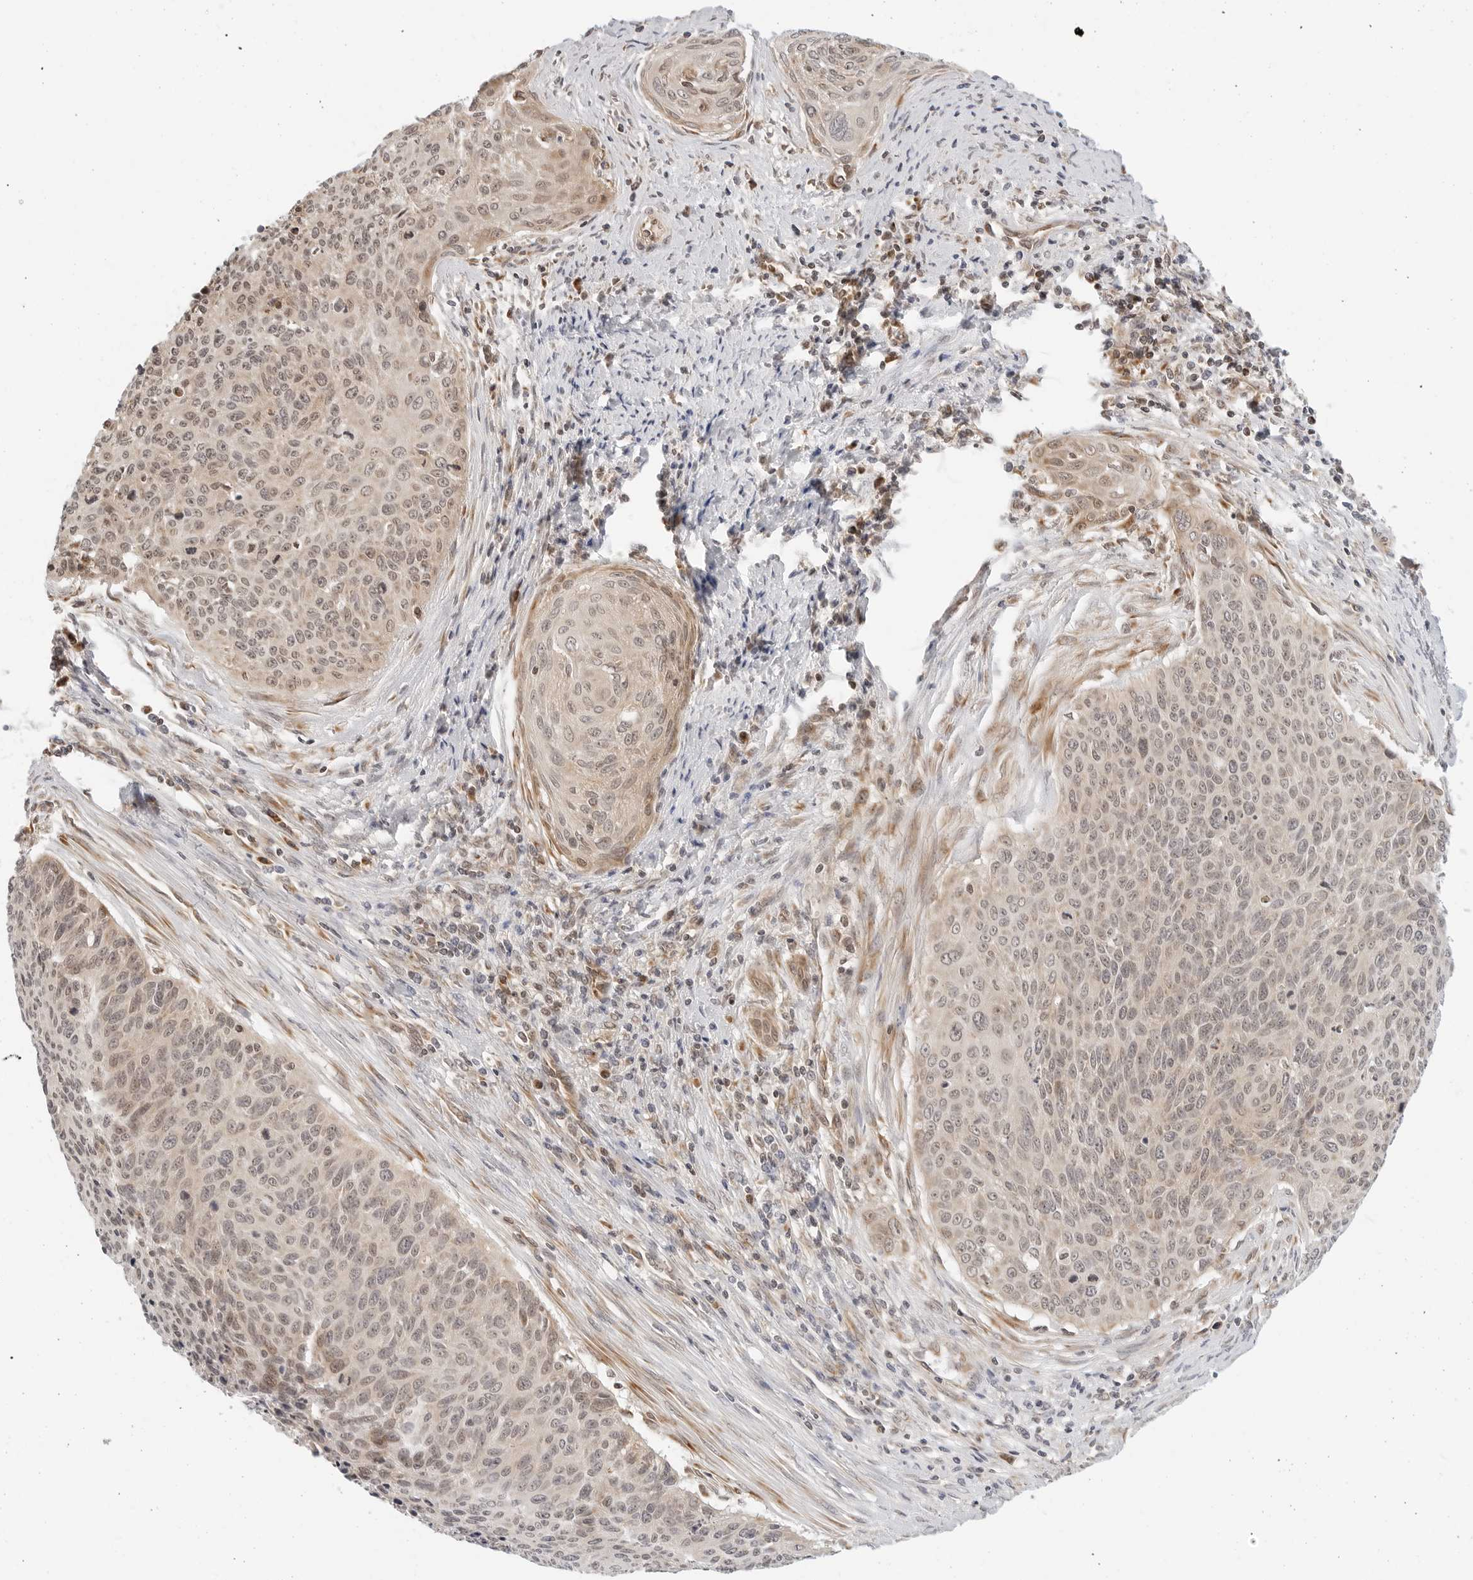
{"staining": {"intensity": "moderate", "quantity": "25%-75%", "location": "cytoplasmic/membranous"}, "tissue": "cervical cancer", "cell_type": "Tumor cells", "image_type": "cancer", "snomed": [{"axis": "morphology", "description": "Squamous cell carcinoma, NOS"}, {"axis": "topography", "description": "Cervix"}], "caption": "Tumor cells show moderate cytoplasmic/membranous staining in about 25%-75% of cells in cervical cancer.", "gene": "POLR3GL", "patient": {"sex": "female", "age": 55}}